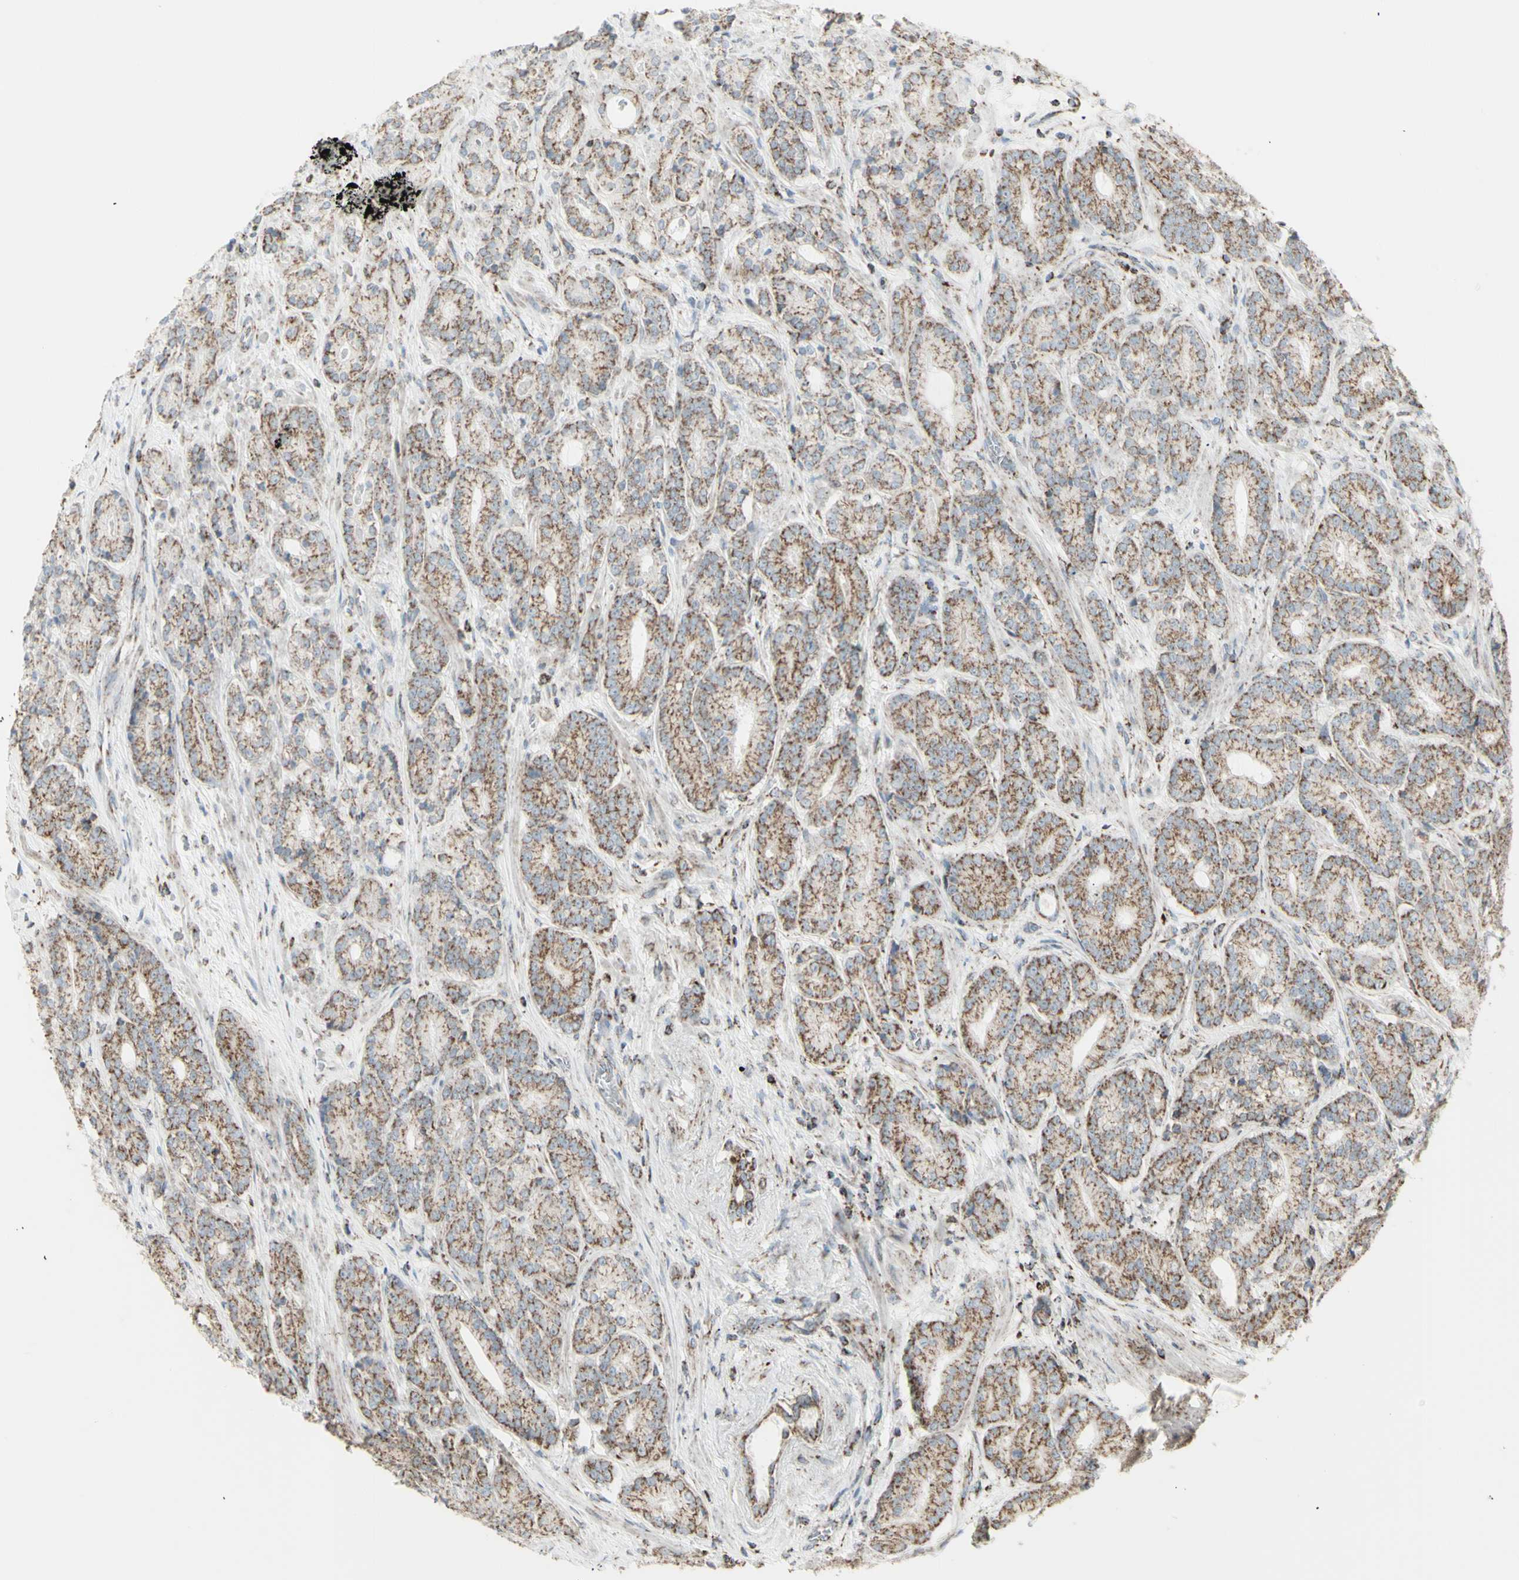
{"staining": {"intensity": "moderate", "quantity": ">75%", "location": "cytoplasmic/membranous"}, "tissue": "prostate cancer", "cell_type": "Tumor cells", "image_type": "cancer", "snomed": [{"axis": "morphology", "description": "Adenocarcinoma, High grade"}, {"axis": "topography", "description": "Prostate"}], "caption": "Immunohistochemical staining of human adenocarcinoma (high-grade) (prostate) demonstrates medium levels of moderate cytoplasmic/membranous protein expression in approximately >75% of tumor cells.", "gene": "PLGRKT", "patient": {"sex": "male", "age": 61}}